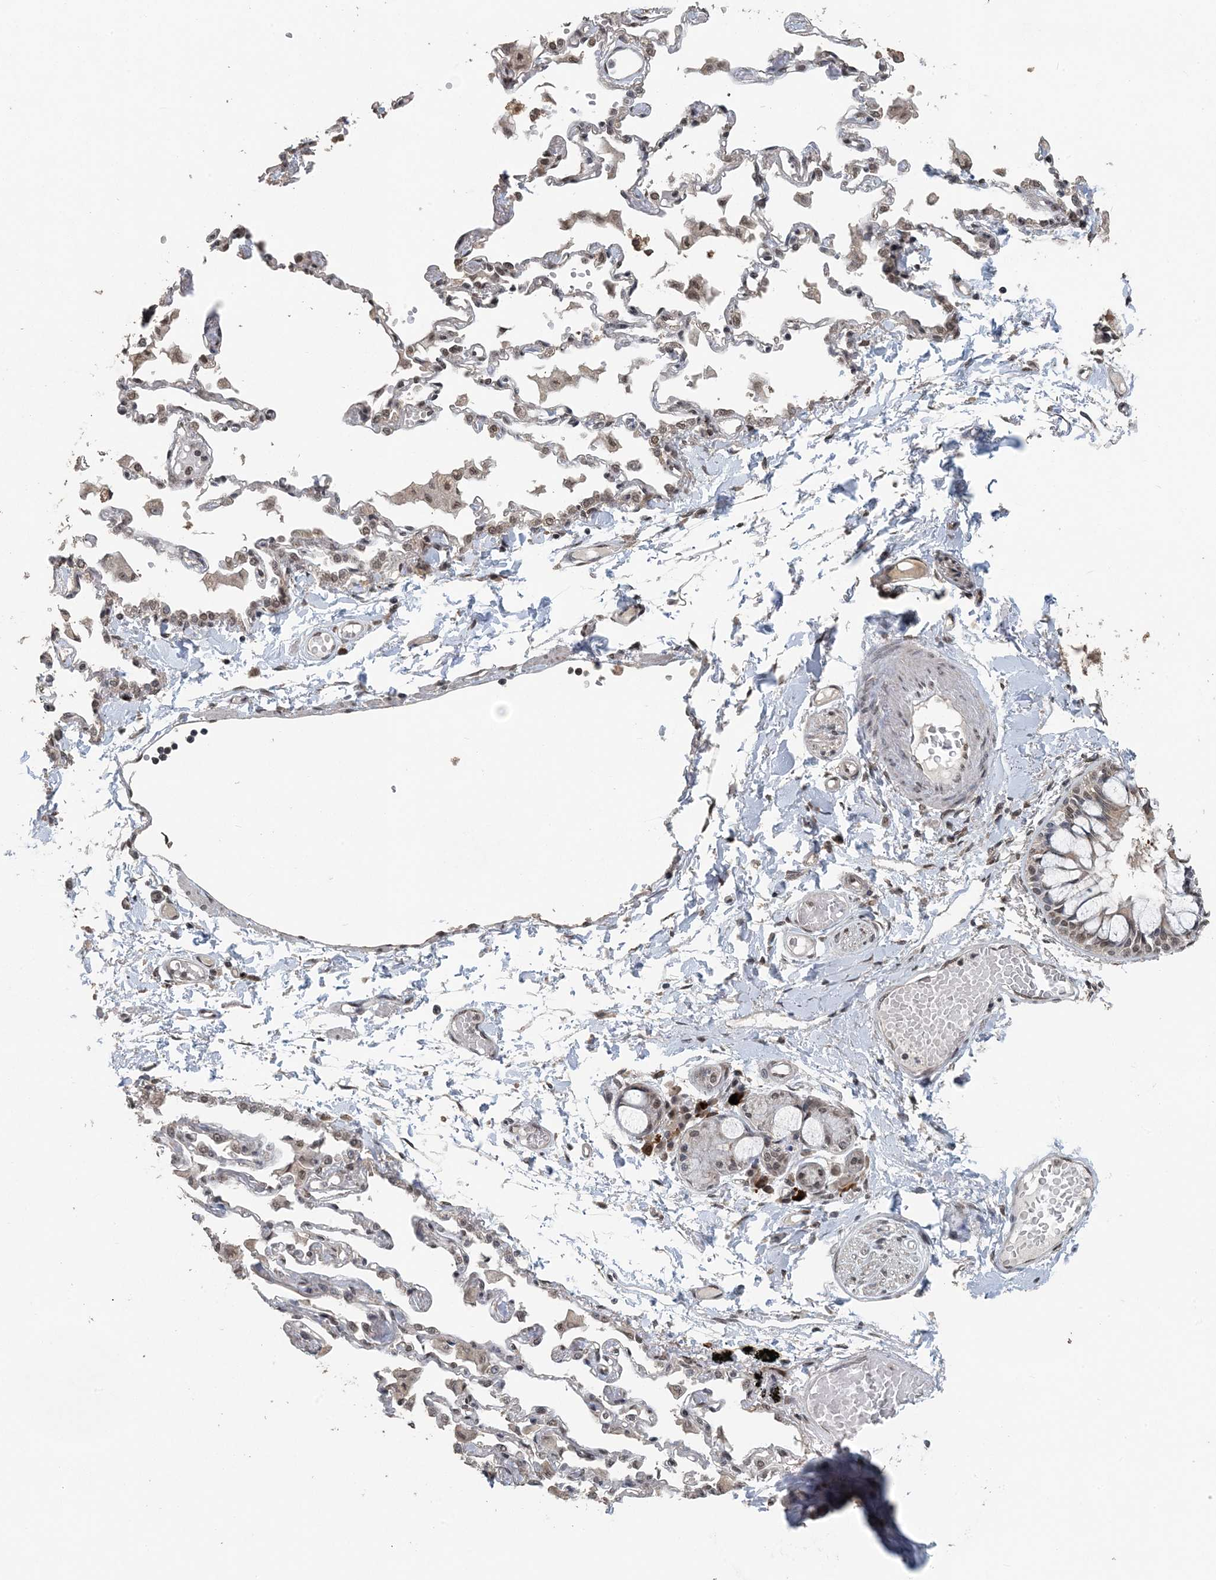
{"staining": {"intensity": "weak", "quantity": ">75%", "location": "nuclear"}, "tissue": "adipose tissue", "cell_type": "Adipocytes", "image_type": "normal", "snomed": [{"axis": "morphology", "description": "Normal tissue, NOS"}, {"axis": "topography", "description": "Cartilage tissue"}, {"axis": "topography", "description": "Bronchus"}, {"axis": "topography", "description": "Lung"}, {"axis": "topography", "description": "Peripheral nerve tissue"}], "caption": "Protein positivity by IHC demonstrates weak nuclear expression in about >75% of adipocytes in unremarkable adipose tissue.", "gene": "MBD2", "patient": {"sex": "female", "age": 49}}